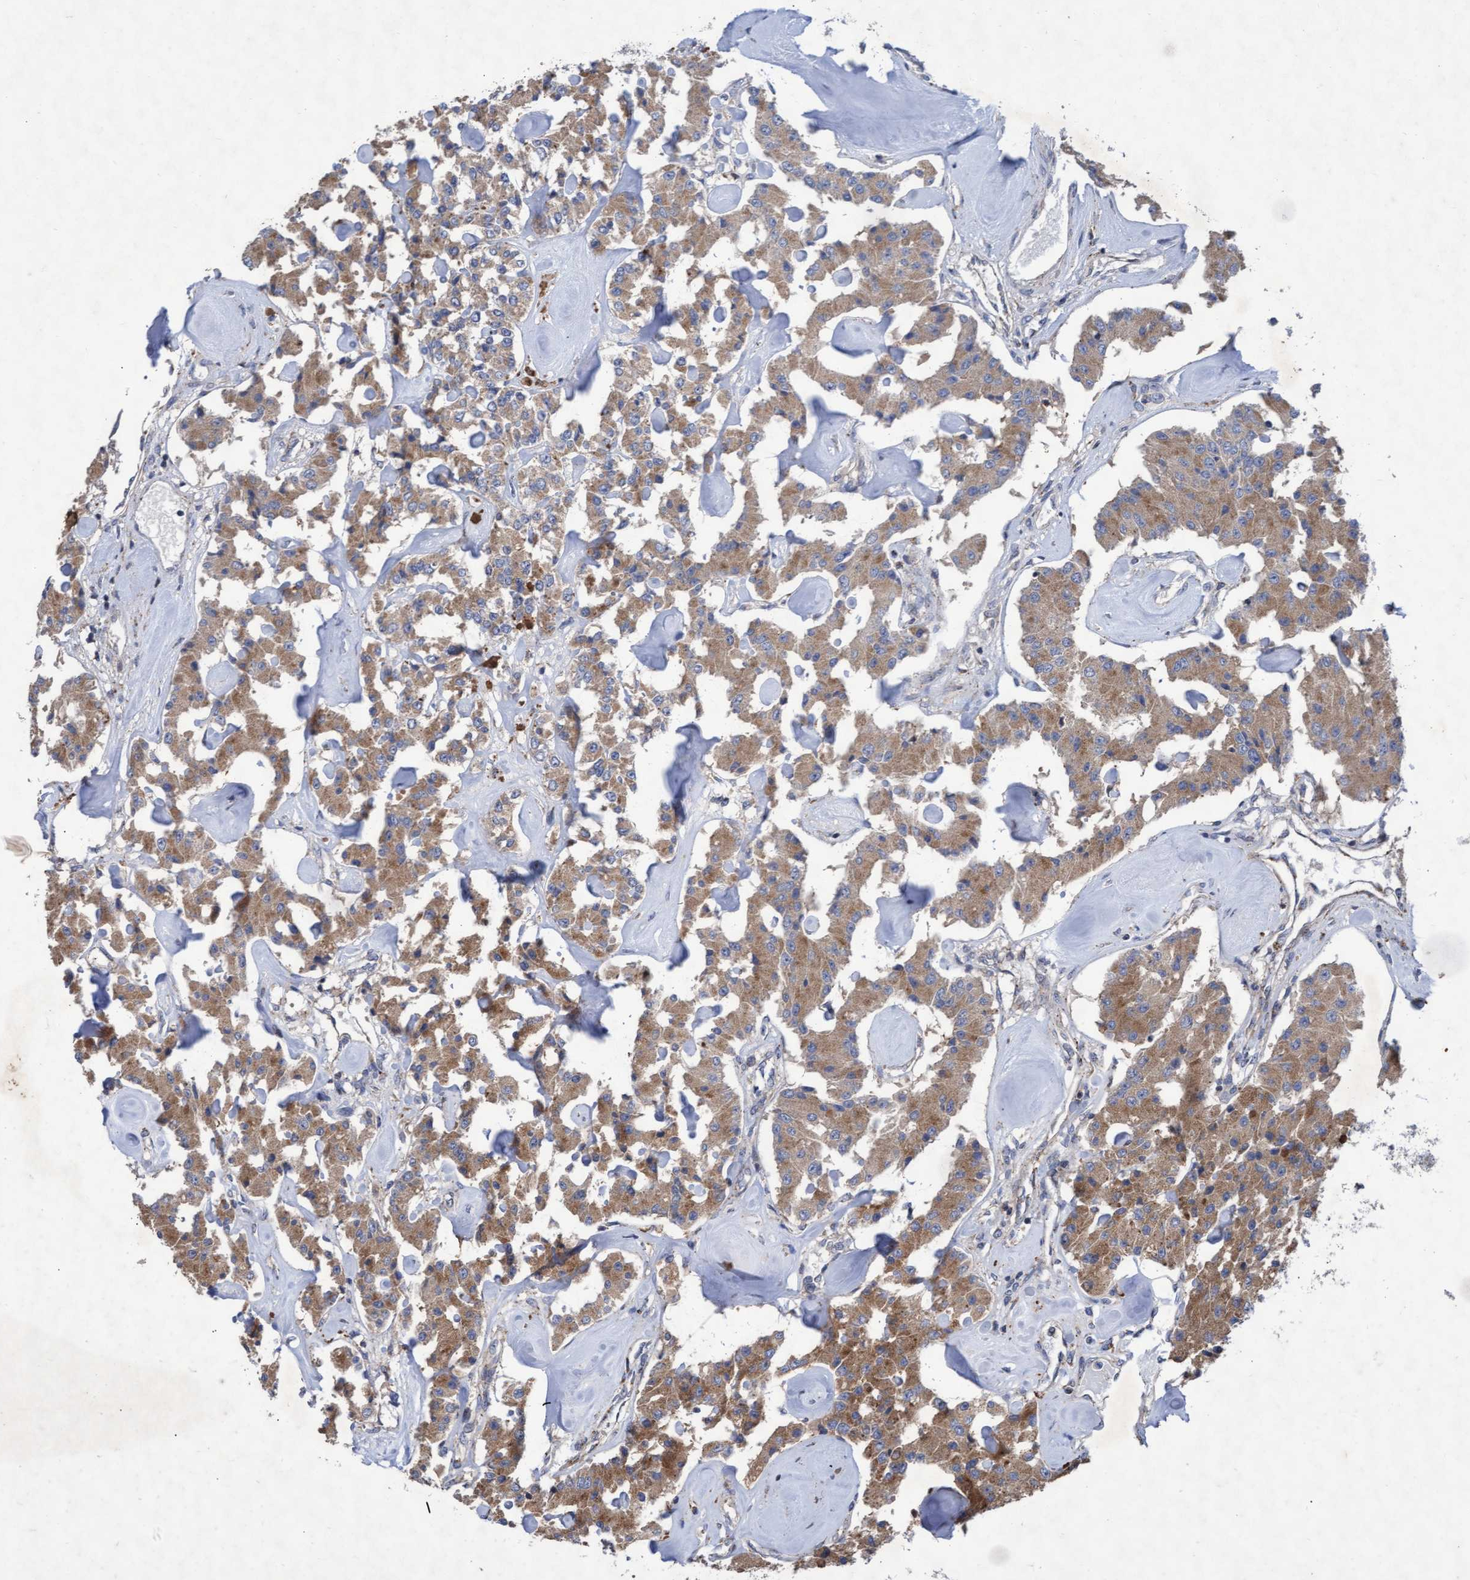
{"staining": {"intensity": "weak", "quantity": ">75%", "location": "cytoplasmic/membranous"}, "tissue": "carcinoid", "cell_type": "Tumor cells", "image_type": "cancer", "snomed": [{"axis": "morphology", "description": "Carcinoid, malignant, NOS"}, {"axis": "topography", "description": "Pancreas"}], "caption": "Carcinoid tissue demonstrates weak cytoplasmic/membranous staining in approximately >75% of tumor cells, visualized by immunohistochemistry. The staining was performed using DAB to visualize the protein expression in brown, while the nuclei were stained in blue with hematoxylin (Magnification: 20x).", "gene": "ABCF2", "patient": {"sex": "male", "age": 41}}